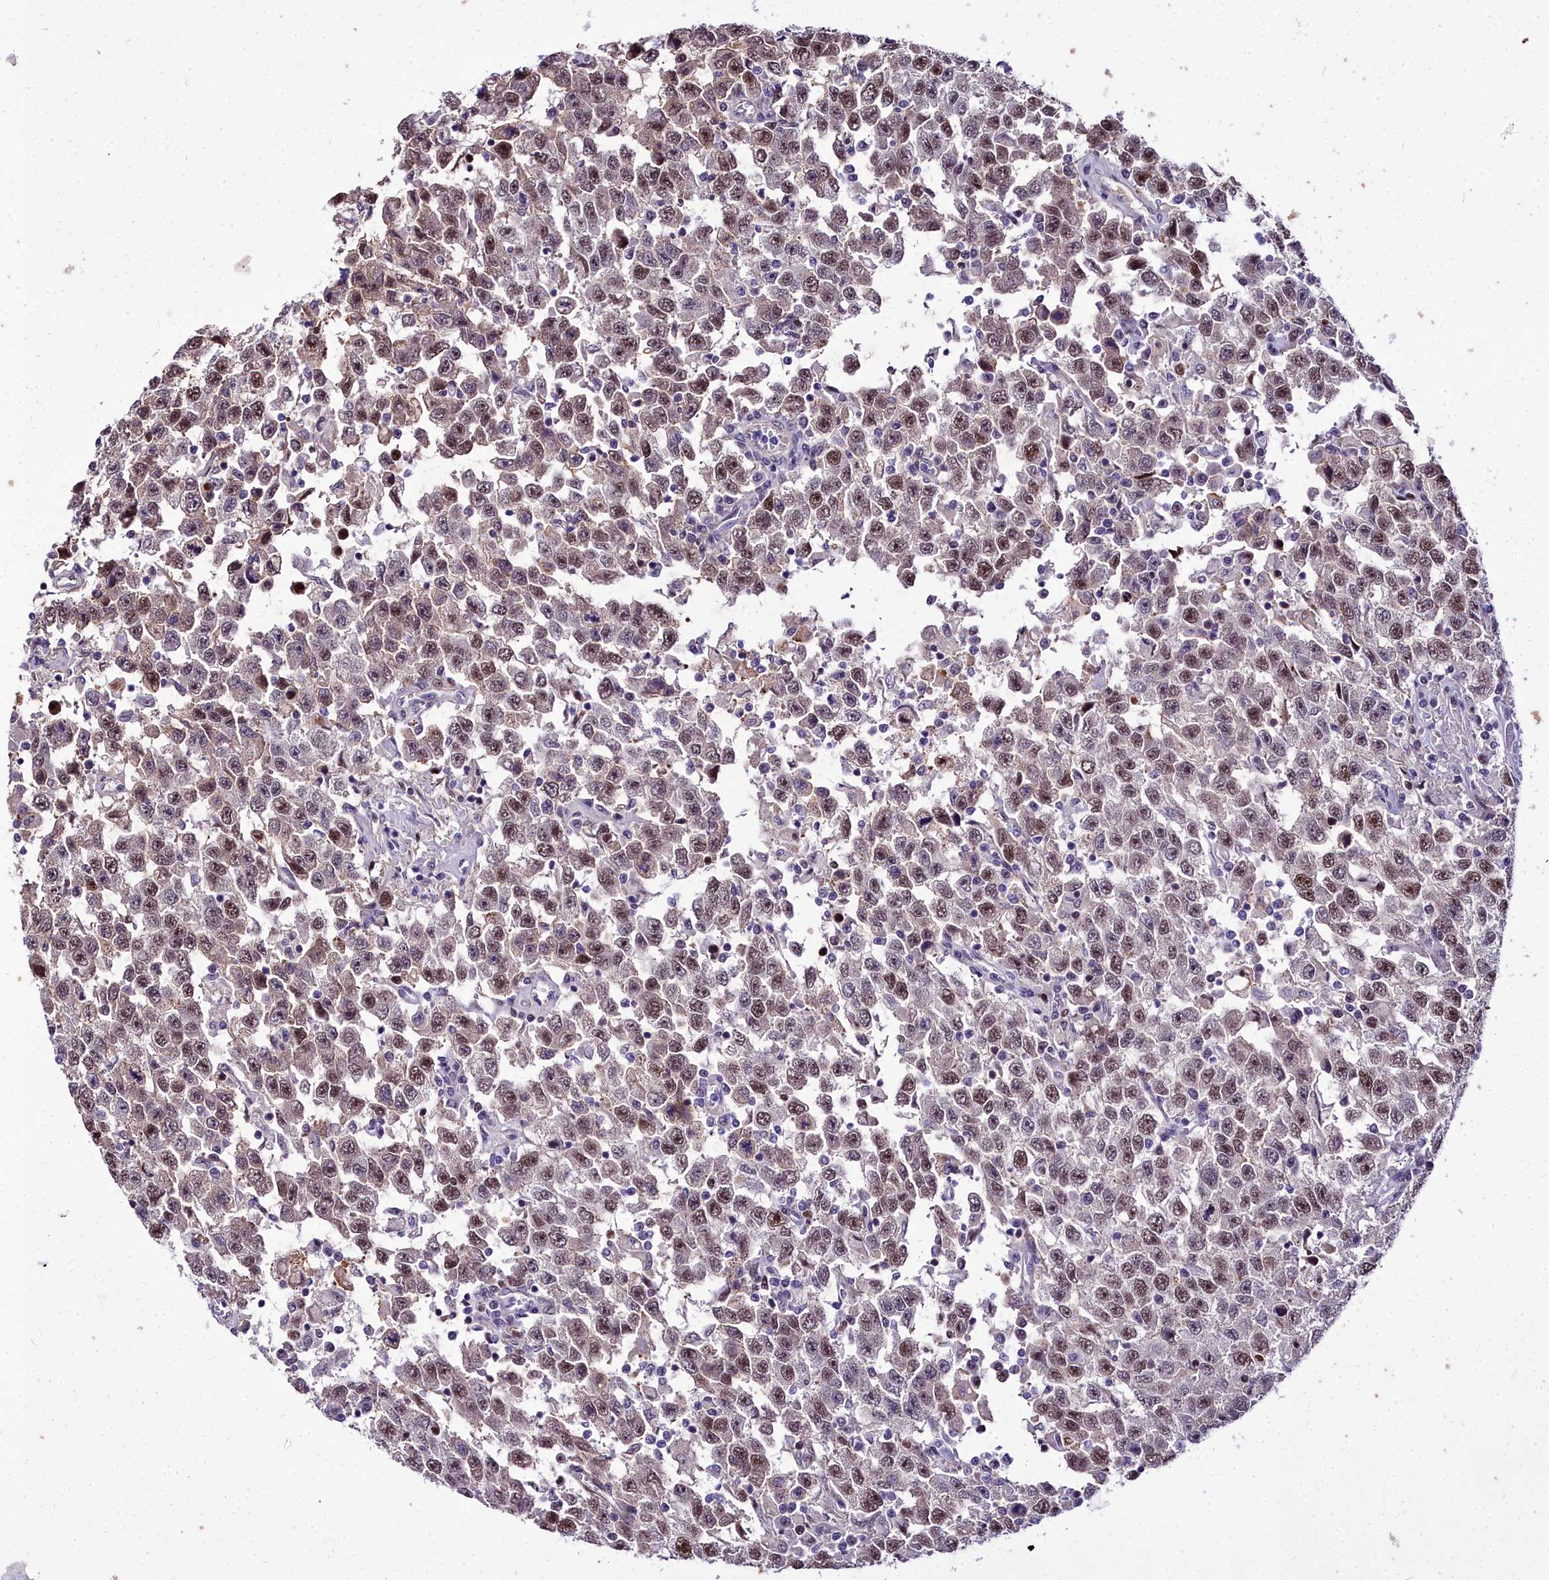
{"staining": {"intensity": "moderate", "quantity": "25%-75%", "location": "nuclear"}, "tissue": "testis cancer", "cell_type": "Tumor cells", "image_type": "cancer", "snomed": [{"axis": "morphology", "description": "Seminoma, NOS"}, {"axis": "topography", "description": "Testis"}], "caption": "Tumor cells reveal medium levels of moderate nuclear positivity in about 25%-75% of cells in testis cancer.", "gene": "TRIML2", "patient": {"sex": "male", "age": 41}}